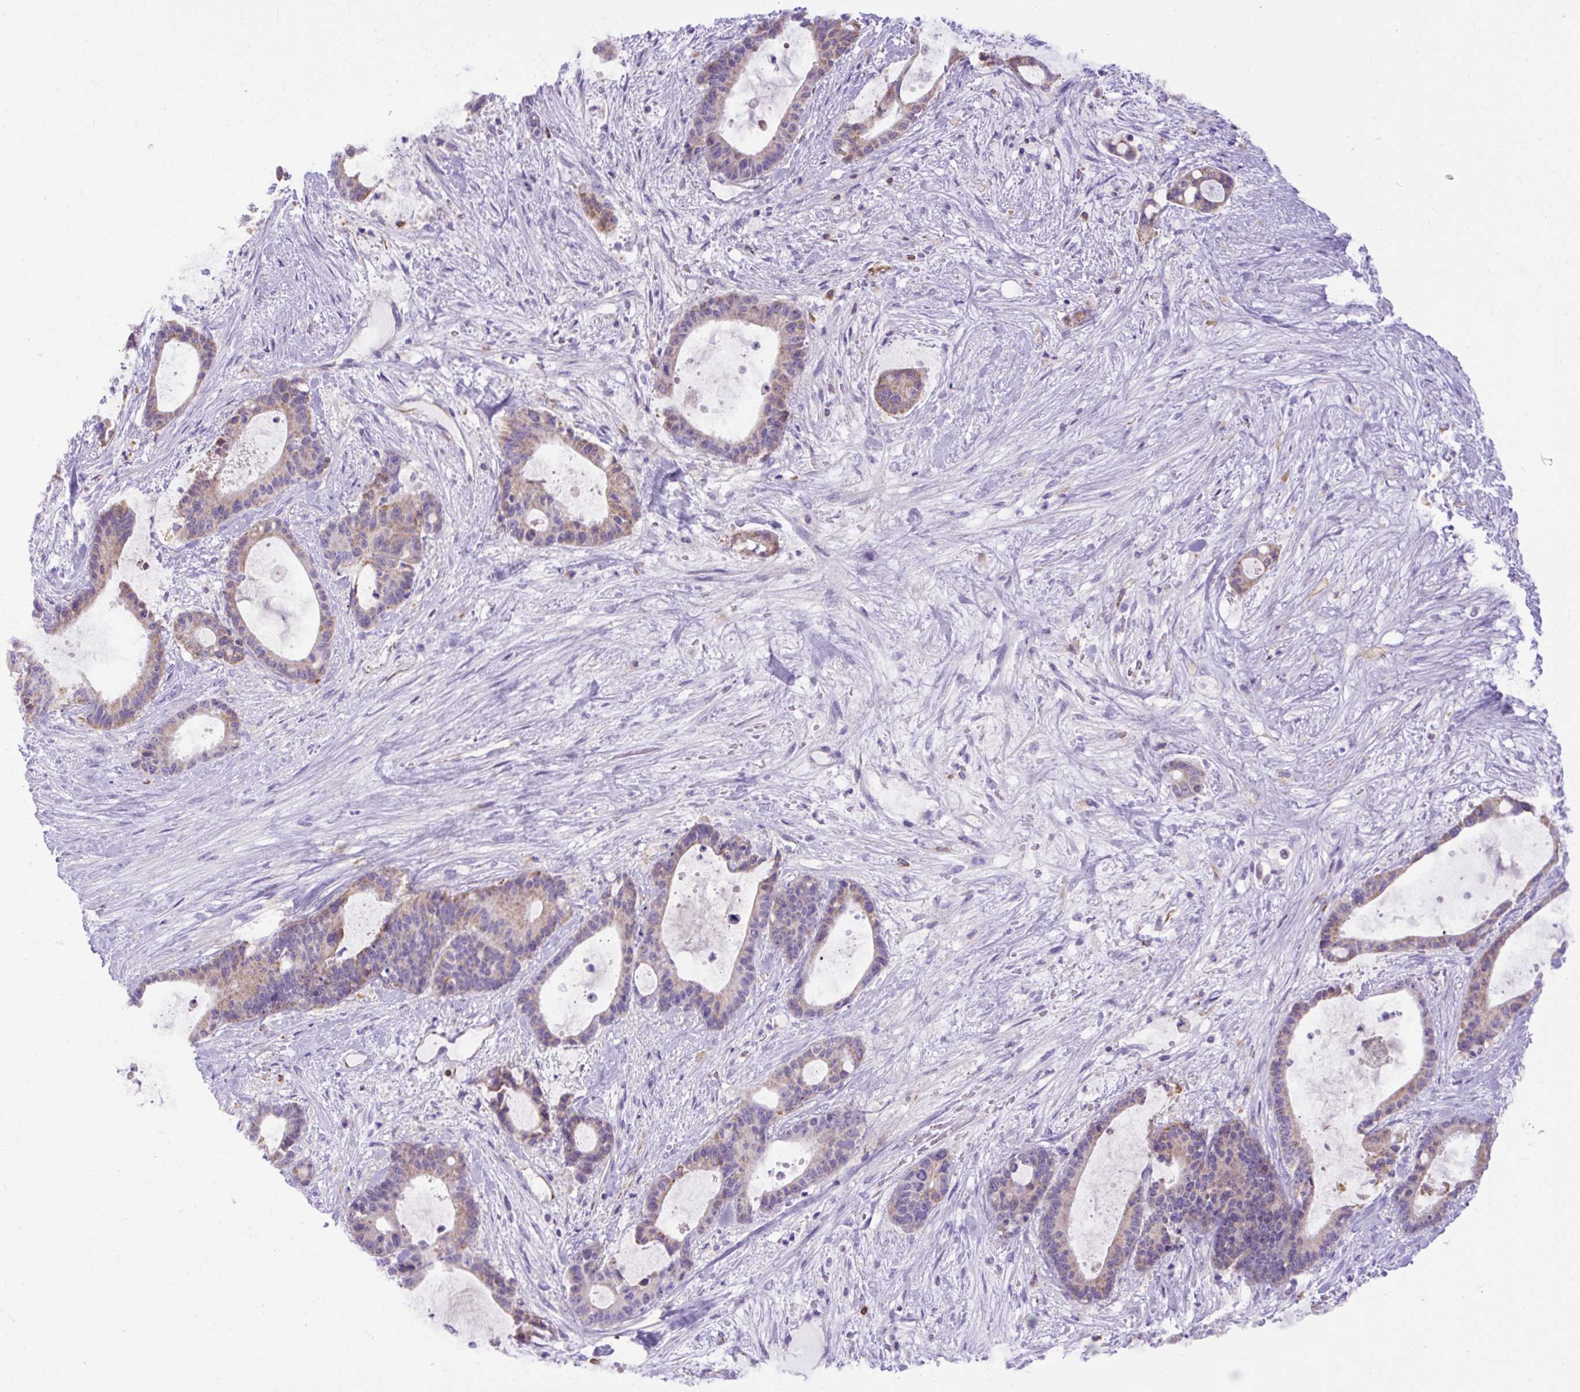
{"staining": {"intensity": "moderate", "quantity": "25%-75%", "location": "cytoplasmic/membranous"}, "tissue": "liver cancer", "cell_type": "Tumor cells", "image_type": "cancer", "snomed": [{"axis": "morphology", "description": "Normal tissue, NOS"}, {"axis": "morphology", "description": "Cholangiocarcinoma"}, {"axis": "topography", "description": "Liver"}, {"axis": "topography", "description": "Peripheral nerve tissue"}], "caption": "The histopathology image demonstrates staining of liver cholangiocarcinoma, revealing moderate cytoplasmic/membranous protein staining (brown color) within tumor cells.", "gene": "SPTBN5", "patient": {"sex": "female", "age": 73}}